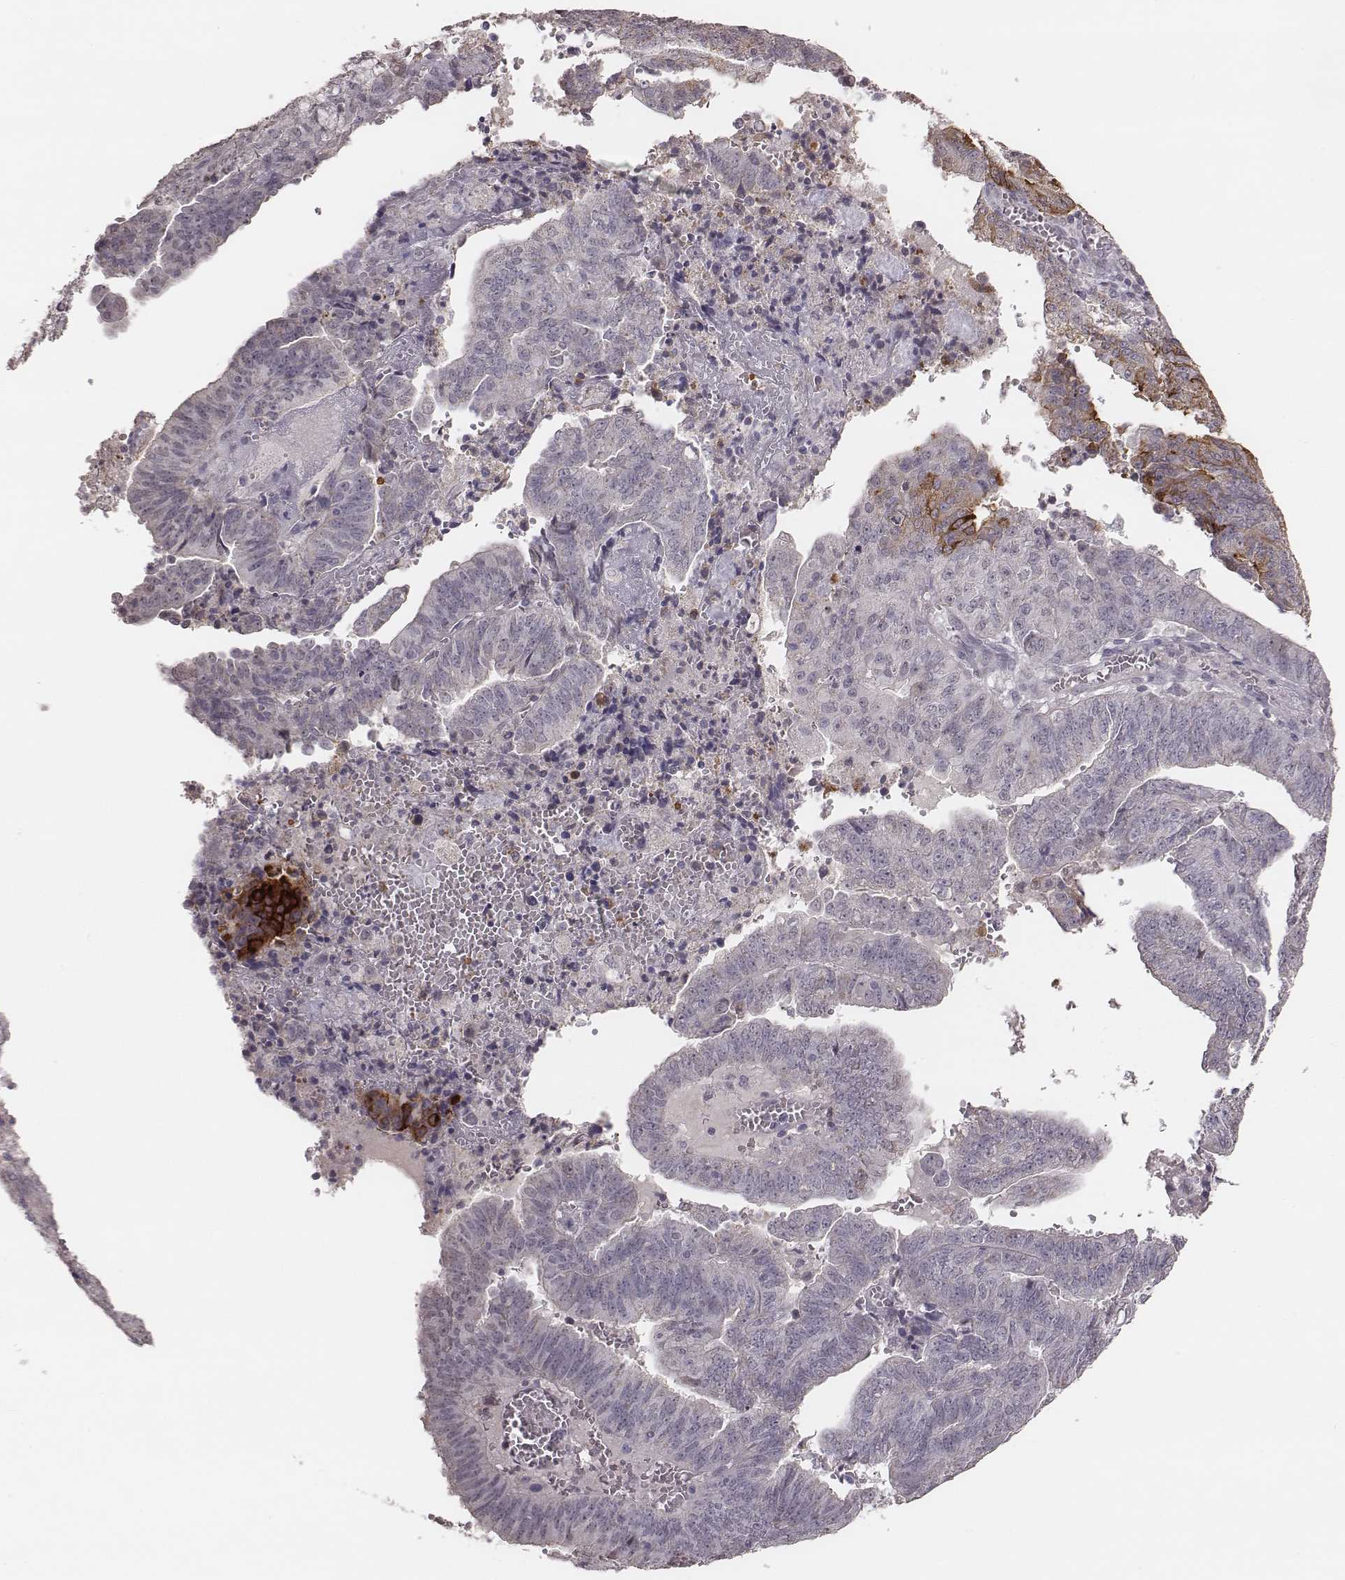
{"staining": {"intensity": "negative", "quantity": "none", "location": "none"}, "tissue": "endometrial cancer", "cell_type": "Tumor cells", "image_type": "cancer", "snomed": [{"axis": "morphology", "description": "Adenocarcinoma, NOS"}, {"axis": "topography", "description": "Endometrium"}], "caption": "A histopathology image of human endometrial cancer is negative for staining in tumor cells.", "gene": "SLC7A4", "patient": {"sex": "female", "age": 82}}